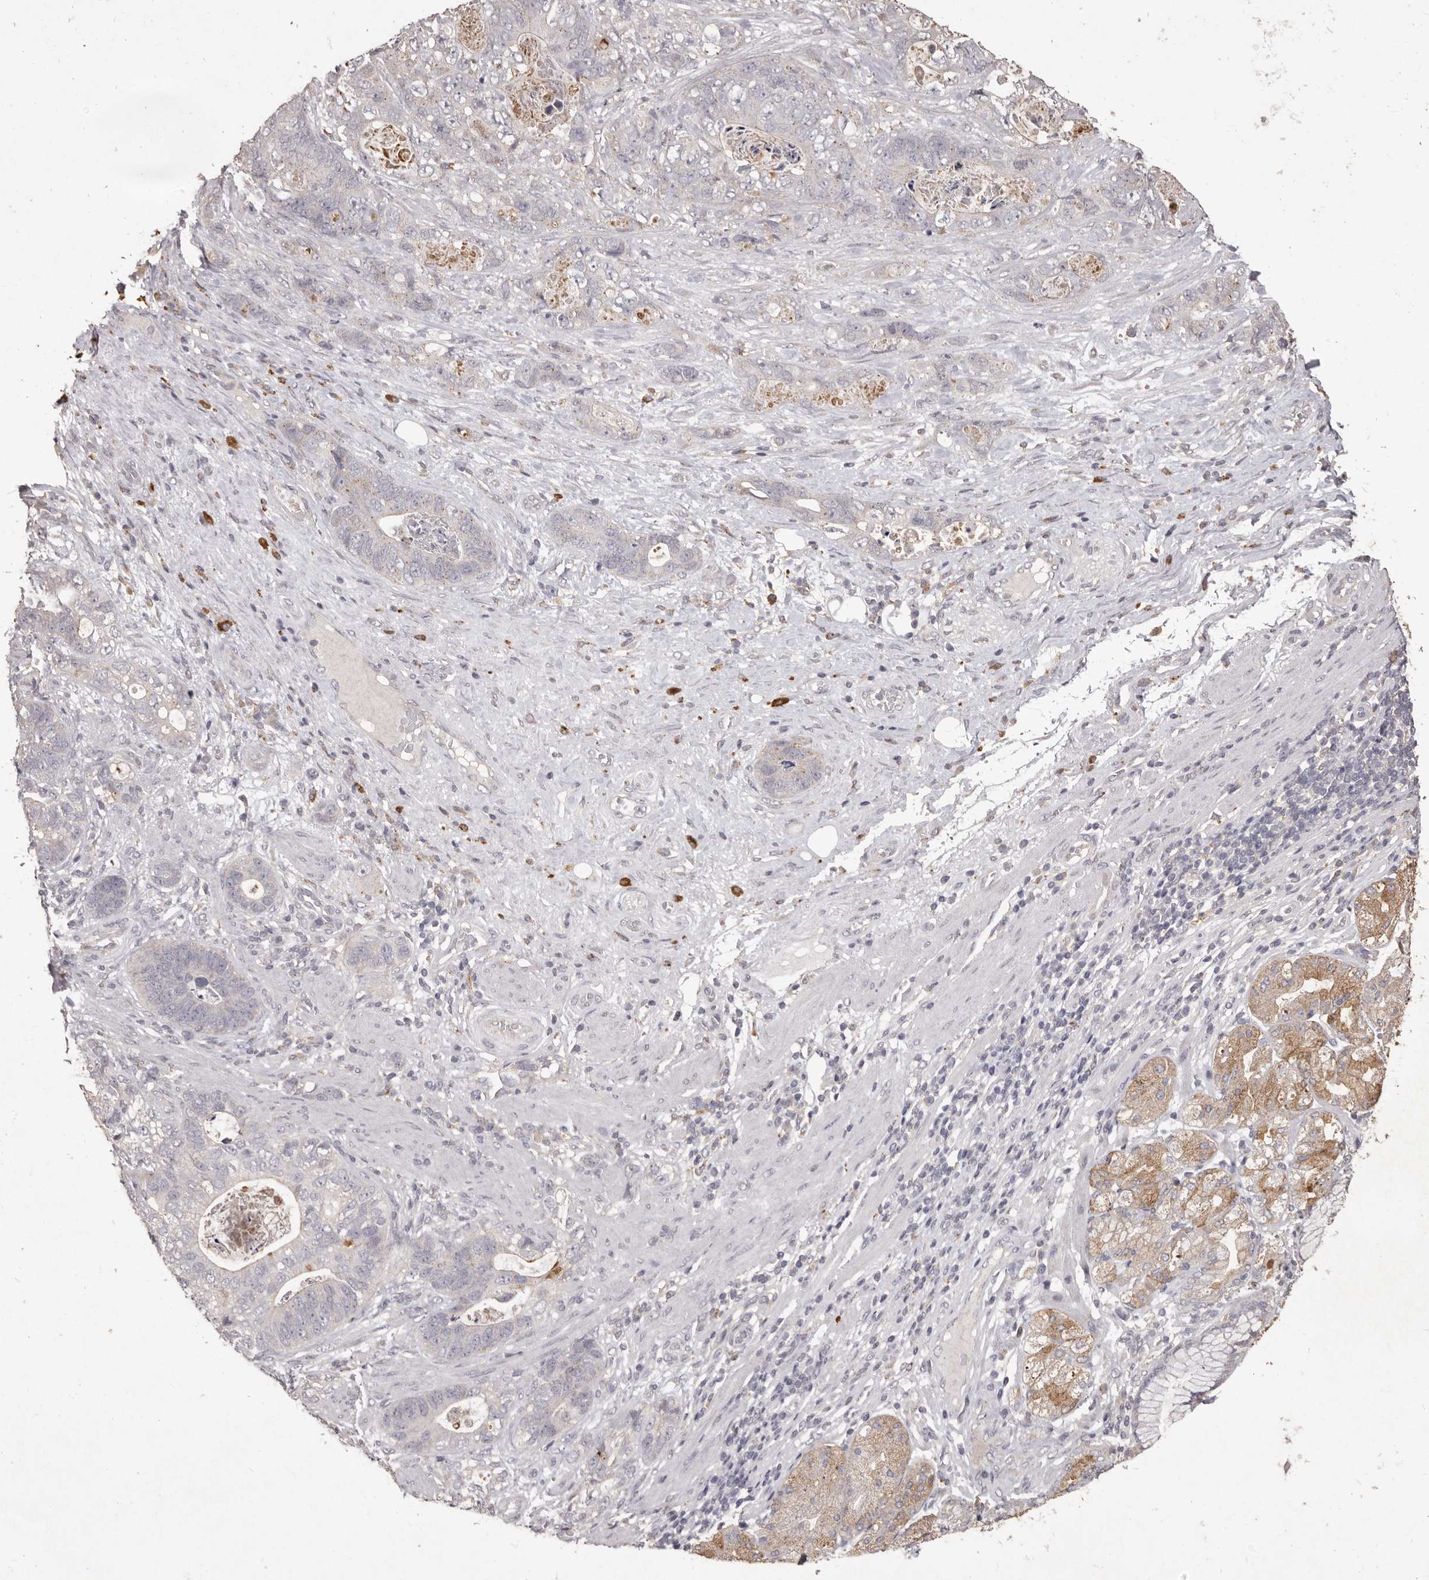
{"staining": {"intensity": "negative", "quantity": "none", "location": "none"}, "tissue": "stomach cancer", "cell_type": "Tumor cells", "image_type": "cancer", "snomed": [{"axis": "morphology", "description": "Normal tissue, NOS"}, {"axis": "morphology", "description": "Adenocarcinoma, NOS"}, {"axis": "topography", "description": "Stomach"}], "caption": "Immunohistochemical staining of adenocarcinoma (stomach) shows no significant expression in tumor cells.", "gene": "PRSS27", "patient": {"sex": "female", "age": 89}}